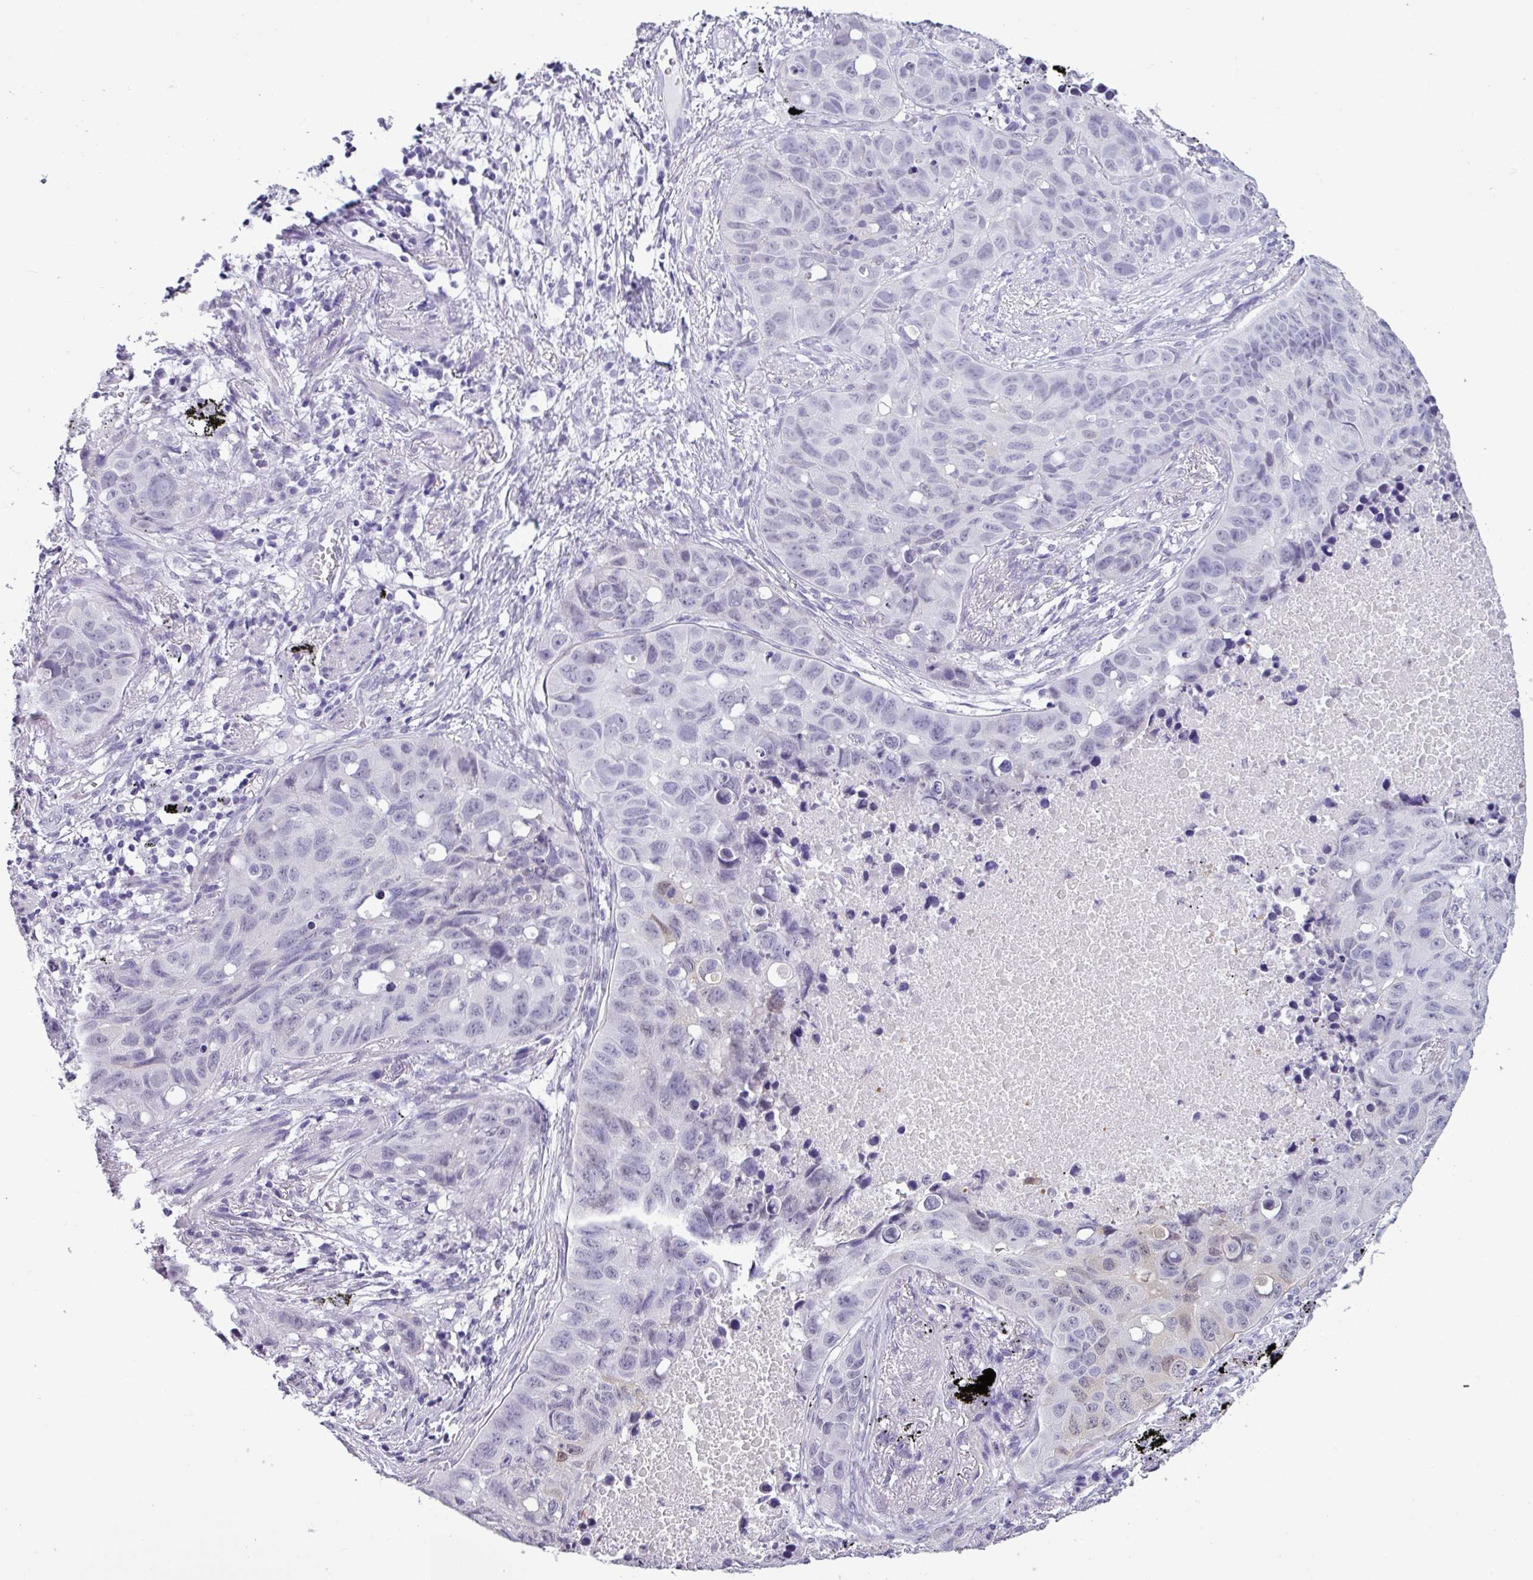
{"staining": {"intensity": "negative", "quantity": "none", "location": "none"}, "tissue": "lung cancer", "cell_type": "Tumor cells", "image_type": "cancer", "snomed": [{"axis": "morphology", "description": "Squamous cell carcinoma, NOS"}, {"axis": "topography", "description": "Lung"}], "caption": "There is no significant positivity in tumor cells of lung cancer. The staining was performed using DAB (3,3'-diaminobenzidine) to visualize the protein expression in brown, while the nuclei were stained in blue with hematoxylin (Magnification: 20x).", "gene": "SRGAP1", "patient": {"sex": "male", "age": 60}}